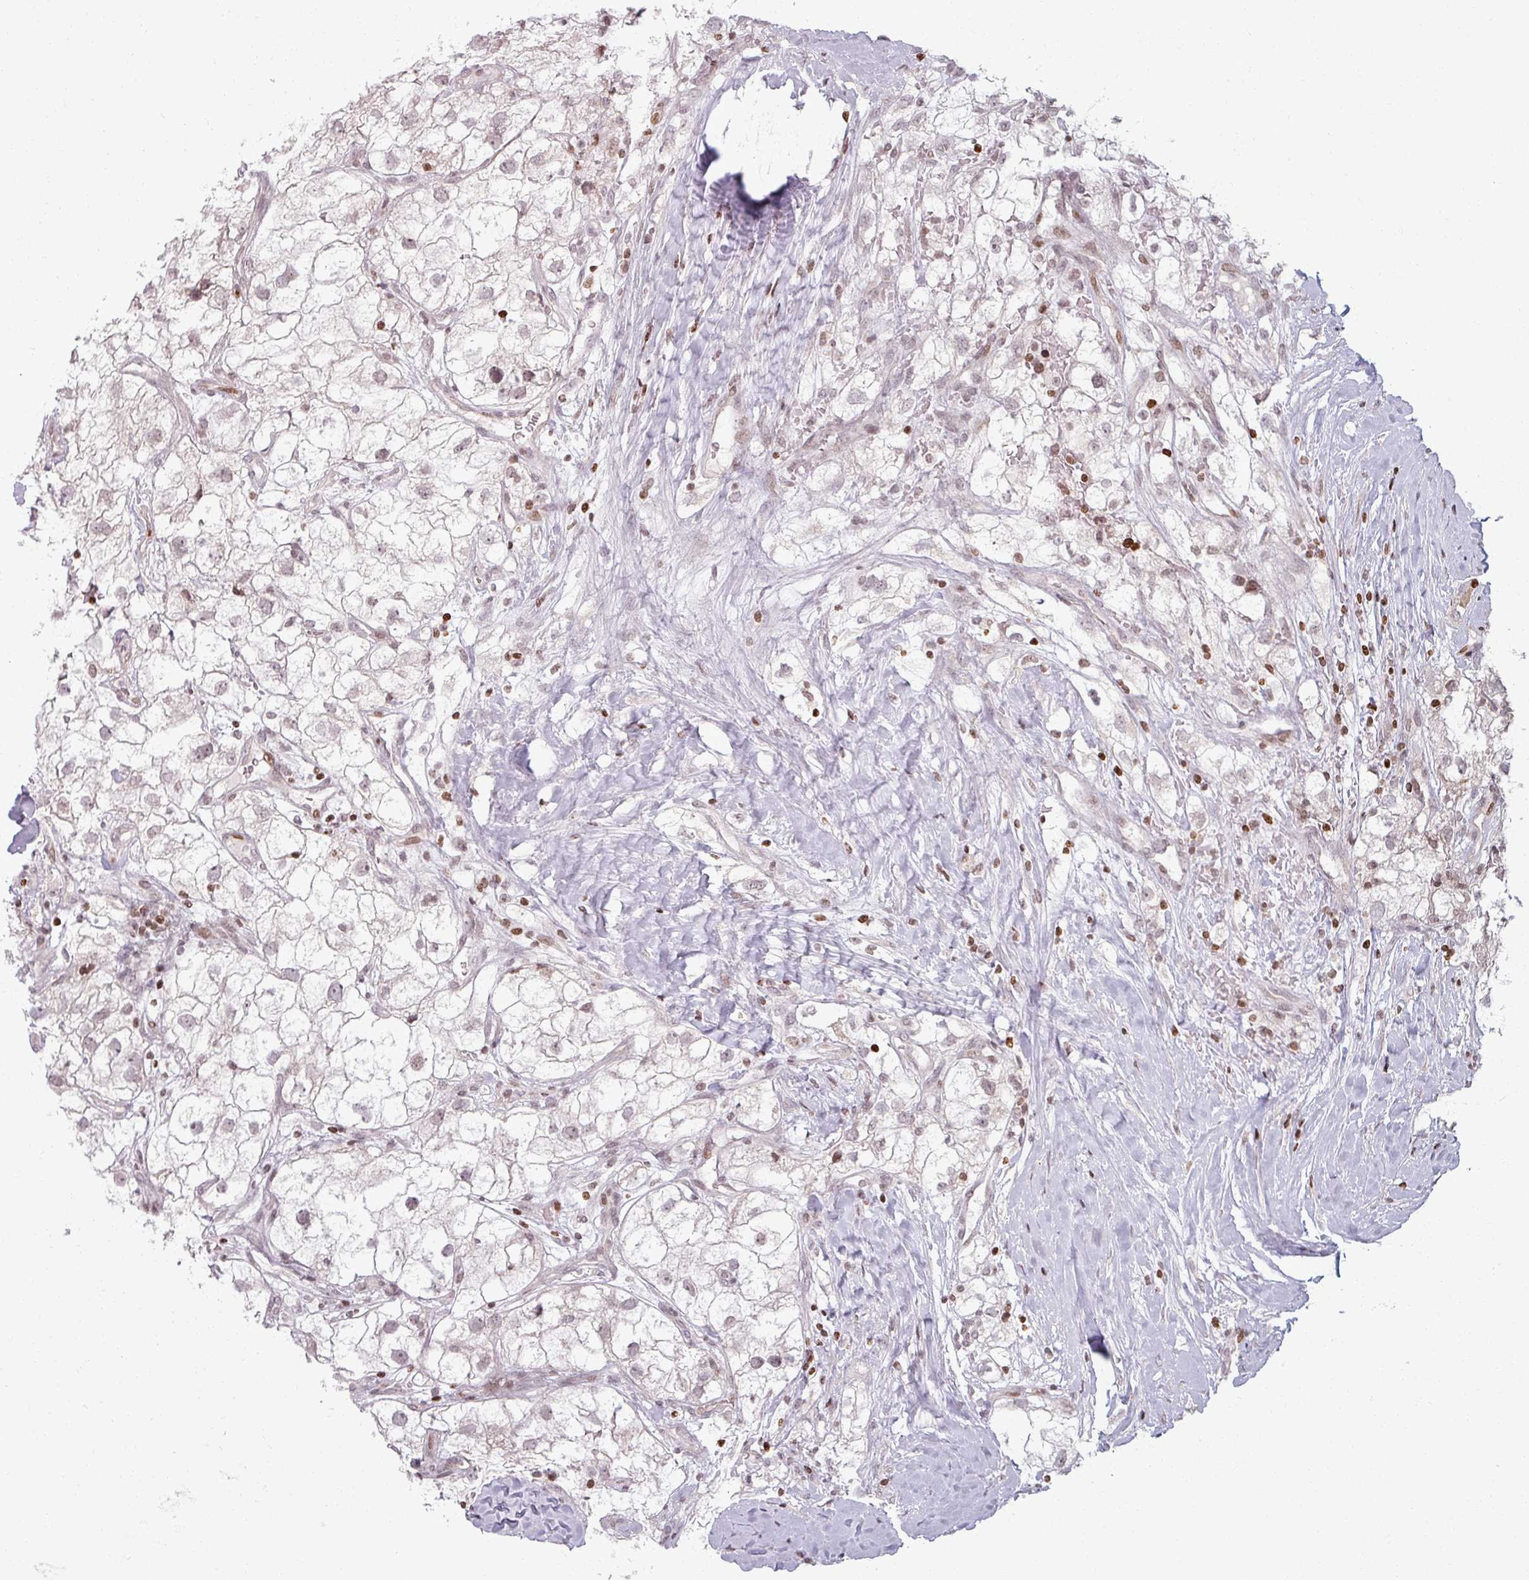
{"staining": {"intensity": "weak", "quantity": "25%-75%", "location": "nuclear"}, "tissue": "renal cancer", "cell_type": "Tumor cells", "image_type": "cancer", "snomed": [{"axis": "morphology", "description": "Adenocarcinoma, NOS"}, {"axis": "topography", "description": "Kidney"}], "caption": "Adenocarcinoma (renal) stained with immunohistochemistry (IHC) exhibits weak nuclear expression in approximately 25%-75% of tumor cells.", "gene": "NCOR1", "patient": {"sex": "male", "age": 59}}